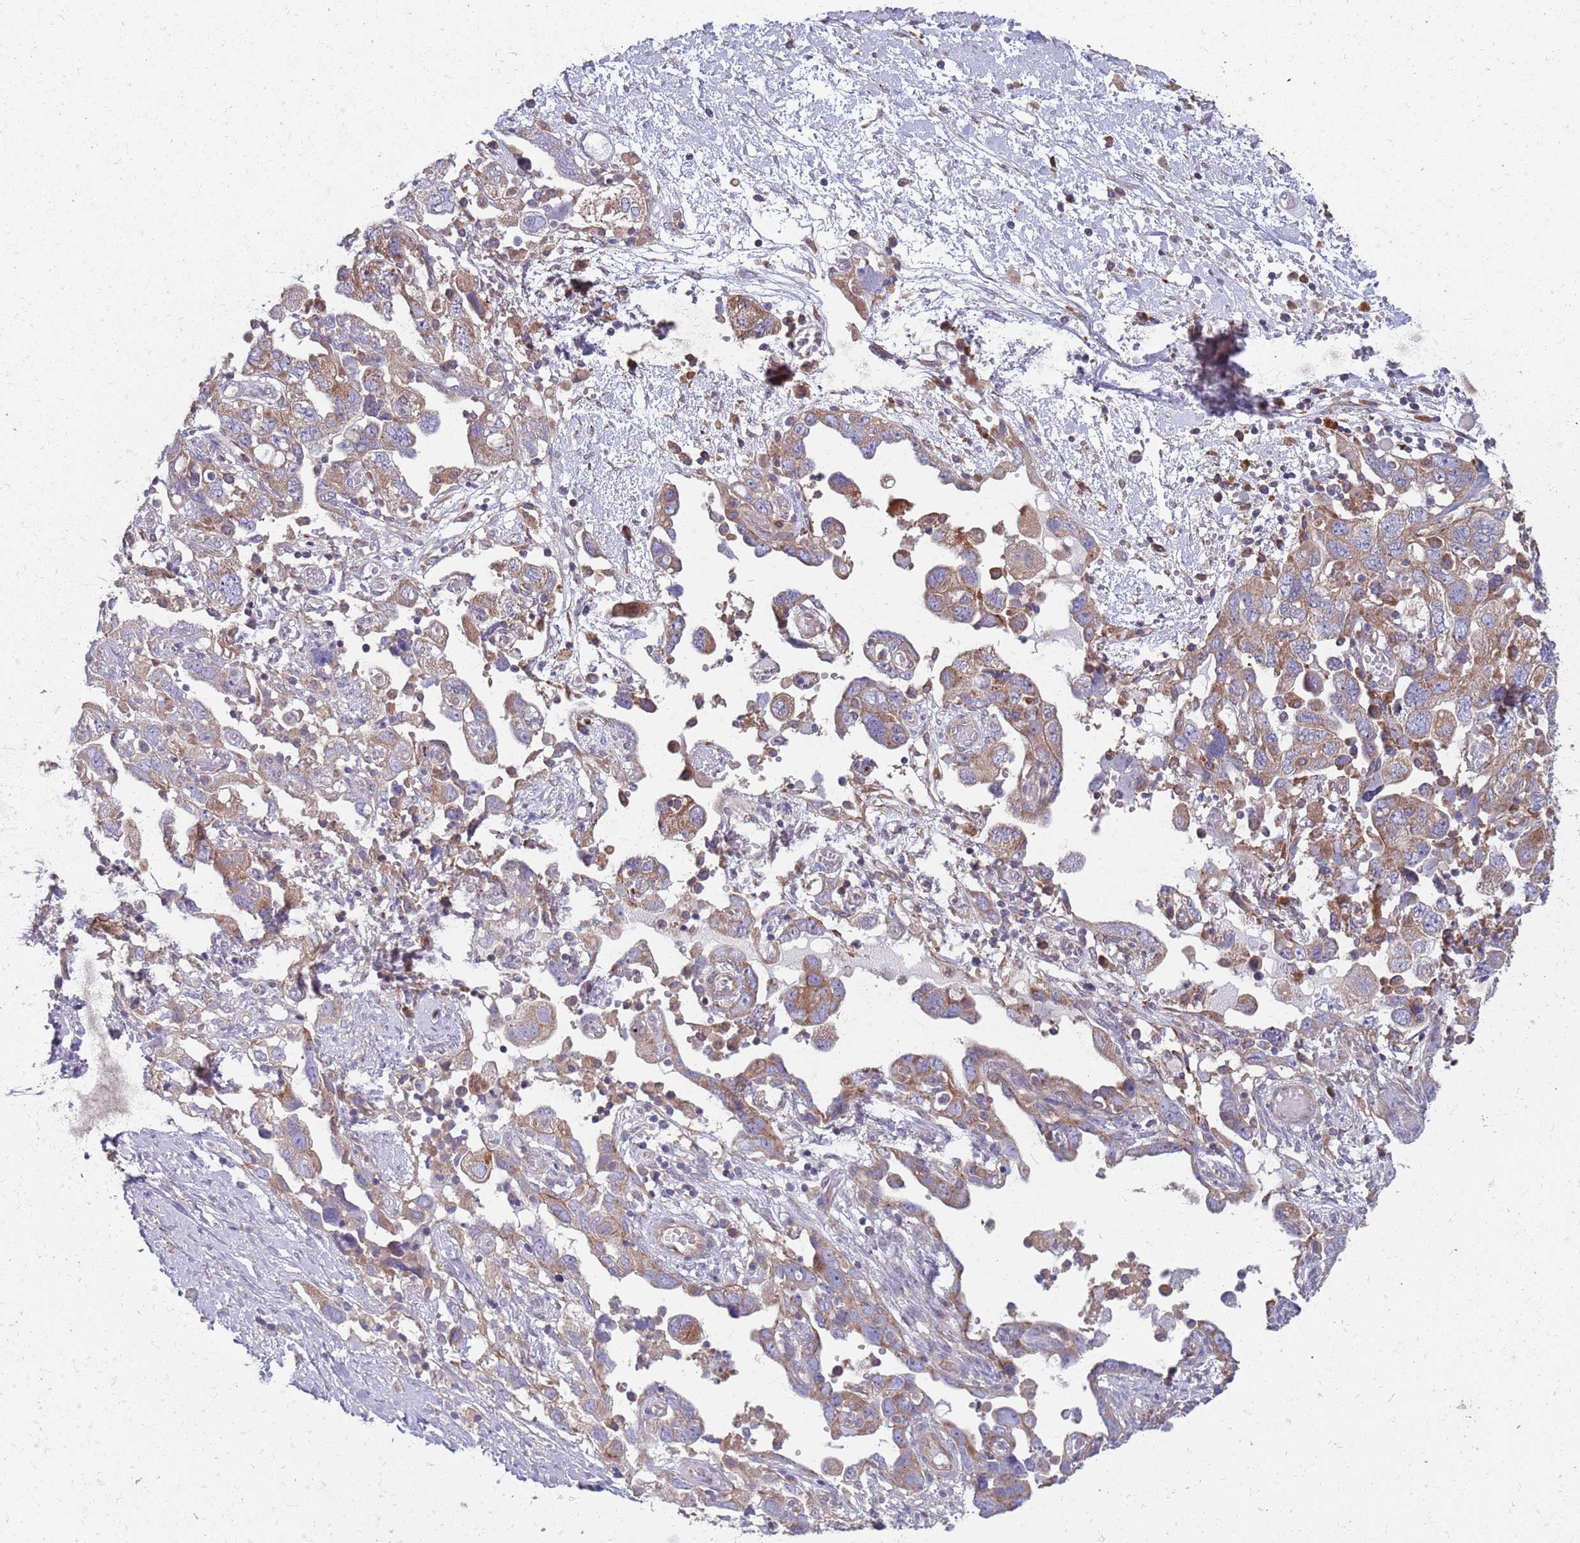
{"staining": {"intensity": "moderate", "quantity": ">75%", "location": "cytoplasmic/membranous"}, "tissue": "ovarian cancer", "cell_type": "Tumor cells", "image_type": "cancer", "snomed": [{"axis": "morphology", "description": "Carcinoma, NOS"}, {"axis": "morphology", "description": "Cystadenocarcinoma, serous, NOS"}, {"axis": "topography", "description": "Ovary"}], "caption": "Protein expression analysis of human ovarian carcinoma reveals moderate cytoplasmic/membranous expression in about >75% of tumor cells.", "gene": "ARMCX6", "patient": {"sex": "female", "age": 69}}